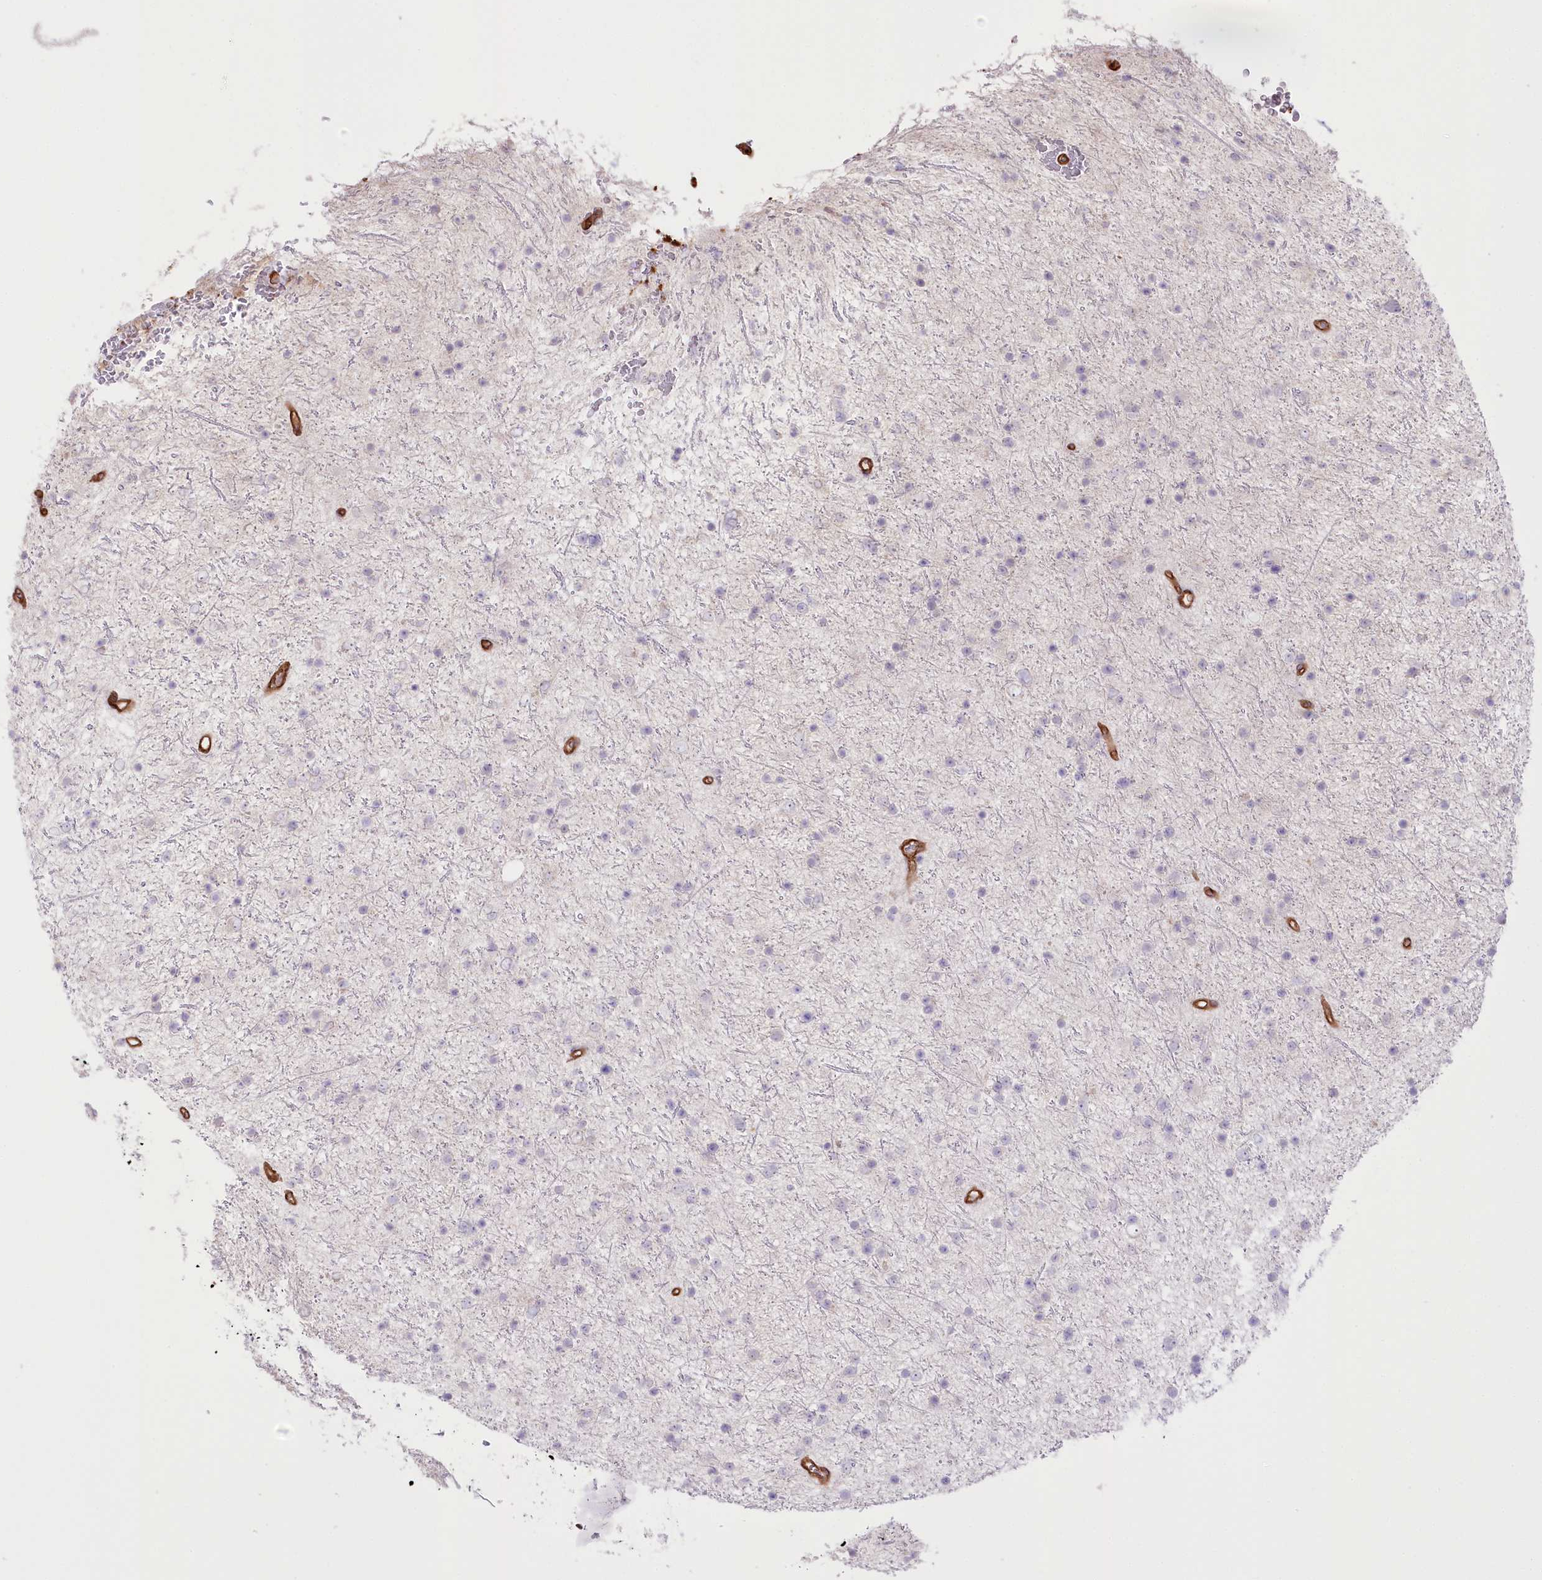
{"staining": {"intensity": "negative", "quantity": "none", "location": "none"}, "tissue": "glioma", "cell_type": "Tumor cells", "image_type": "cancer", "snomed": [{"axis": "morphology", "description": "Glioma, malignant, Low grade"}, {"axis": "topography", "description": "Cerebral cortex"}], "caption": "The photomicrograph shows no staining of tumor cells in low-grade glioma (malignant).", "gene": "SLC39A10", "patient": {"sex": "female", "age": 39}}